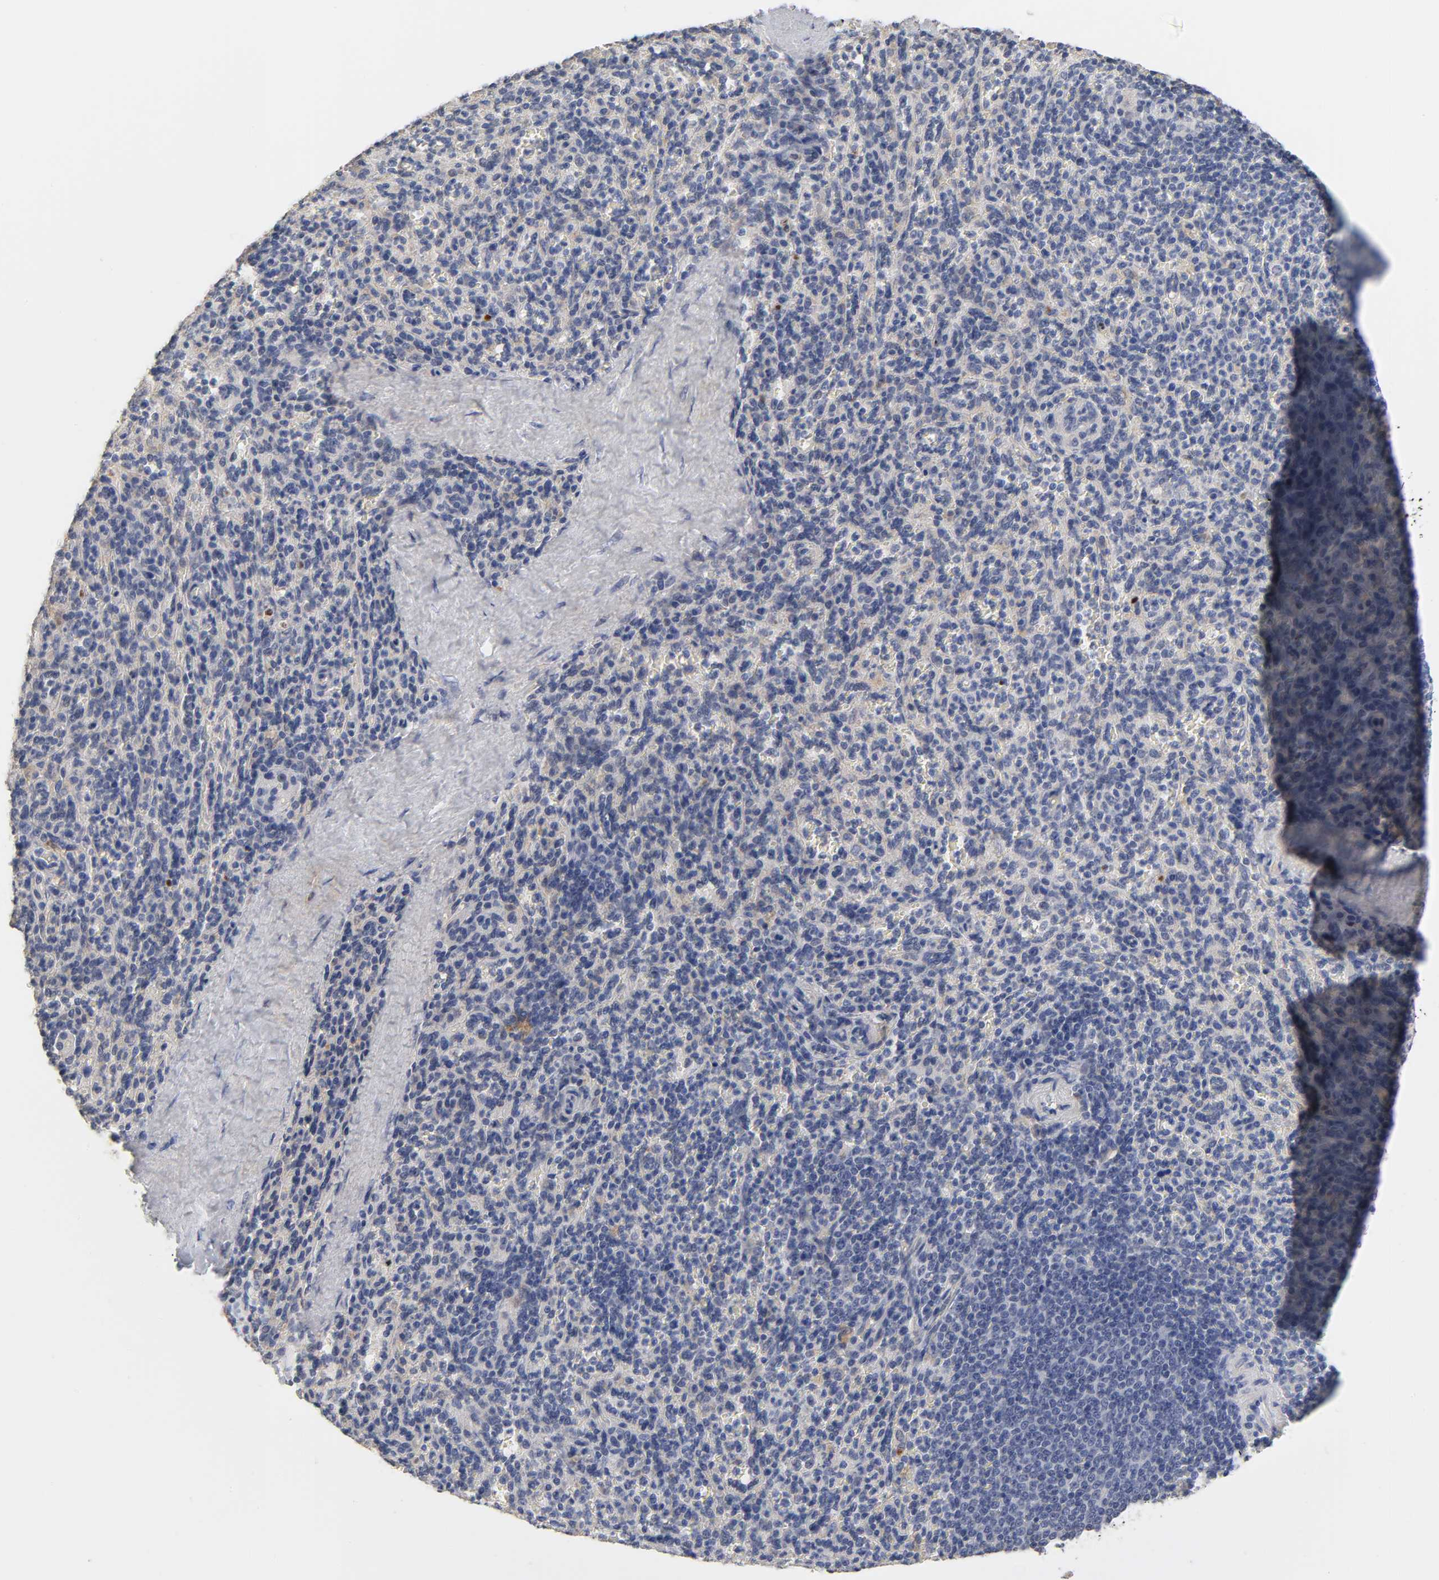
{"staining": {"intensity": "weak", "quantity": "<25%", "location": "cytoplasmic/membranous"}, "tissue": "spleen", "cell_type": "Cells in red pulp", "image_type": "normal", "snomed": [{"axis": "morphology", "description": "Normal tissue, NOS"}, {"axis": "topography", "description": "Spleen"}], "caption": "The immunohistochemistry histopathology image has no significant expression in cells in red pulp of spleen. The staining was performed using DAB (3,3'-diaminobenzidine) to visualize the protein expression in brown, while the nuclei were stained in blue with hematoxylin (Magnification: 20x).", "gene": "OVOL1", "patient": {"sex": "male", "age": 36}}